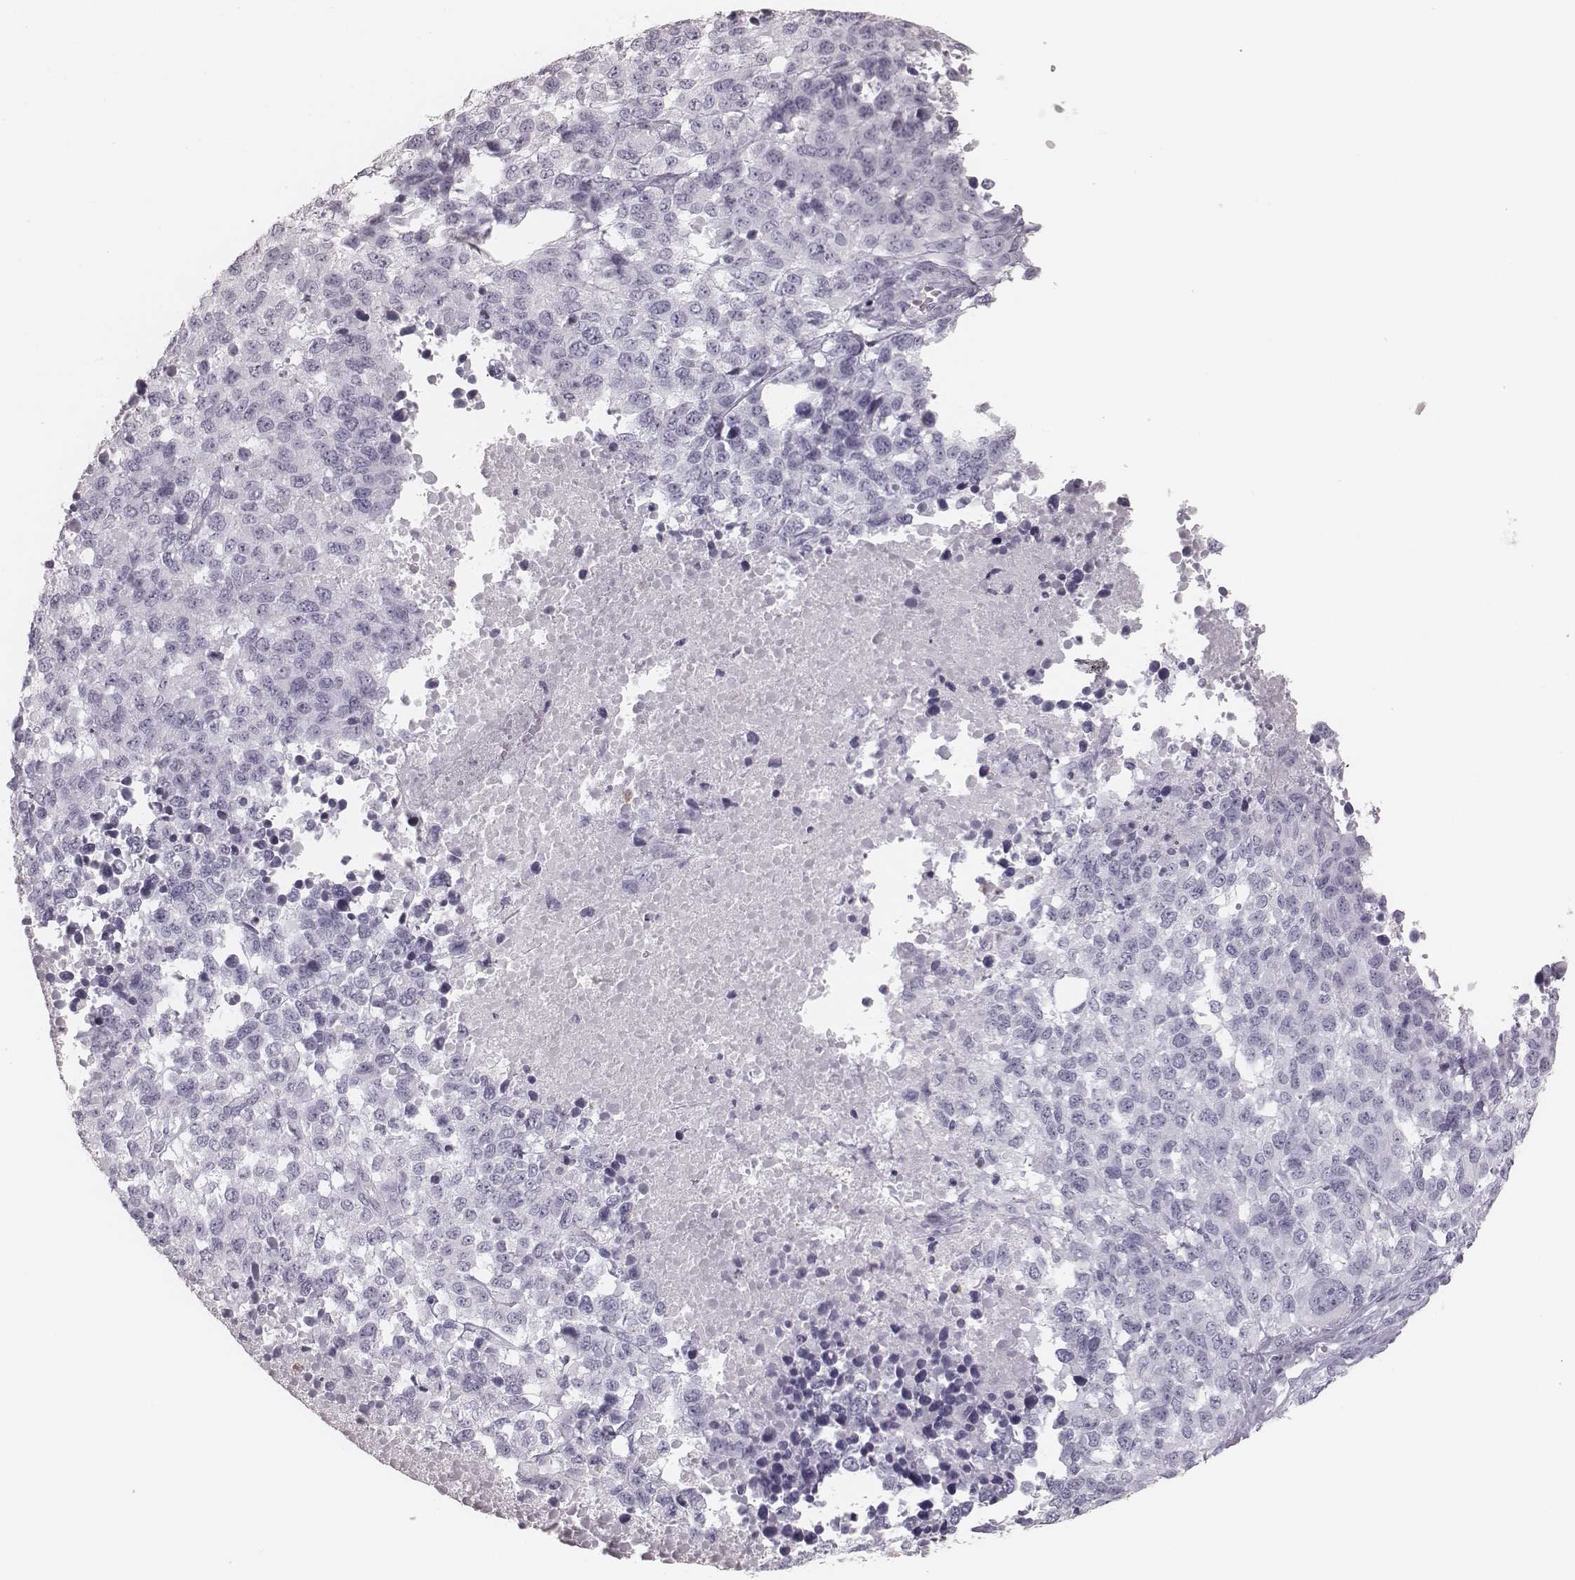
{"staining": {"intensity": "negative", "quantity": "none", "location": "none"}, "tissue": "melanoma", "cell_type": "Tumor cells", "image_type": "cancer", "snomed": [{"axis": "morphology", "description": "Malignant melanoma, Metastatic site"}, {"axis": "topography", "description": "Skin"}], "caption": "There is no significant positivity in tumor cells of melanoma.", "gene": "ELANE", "patient": {"sex": "male", "age": 84}}